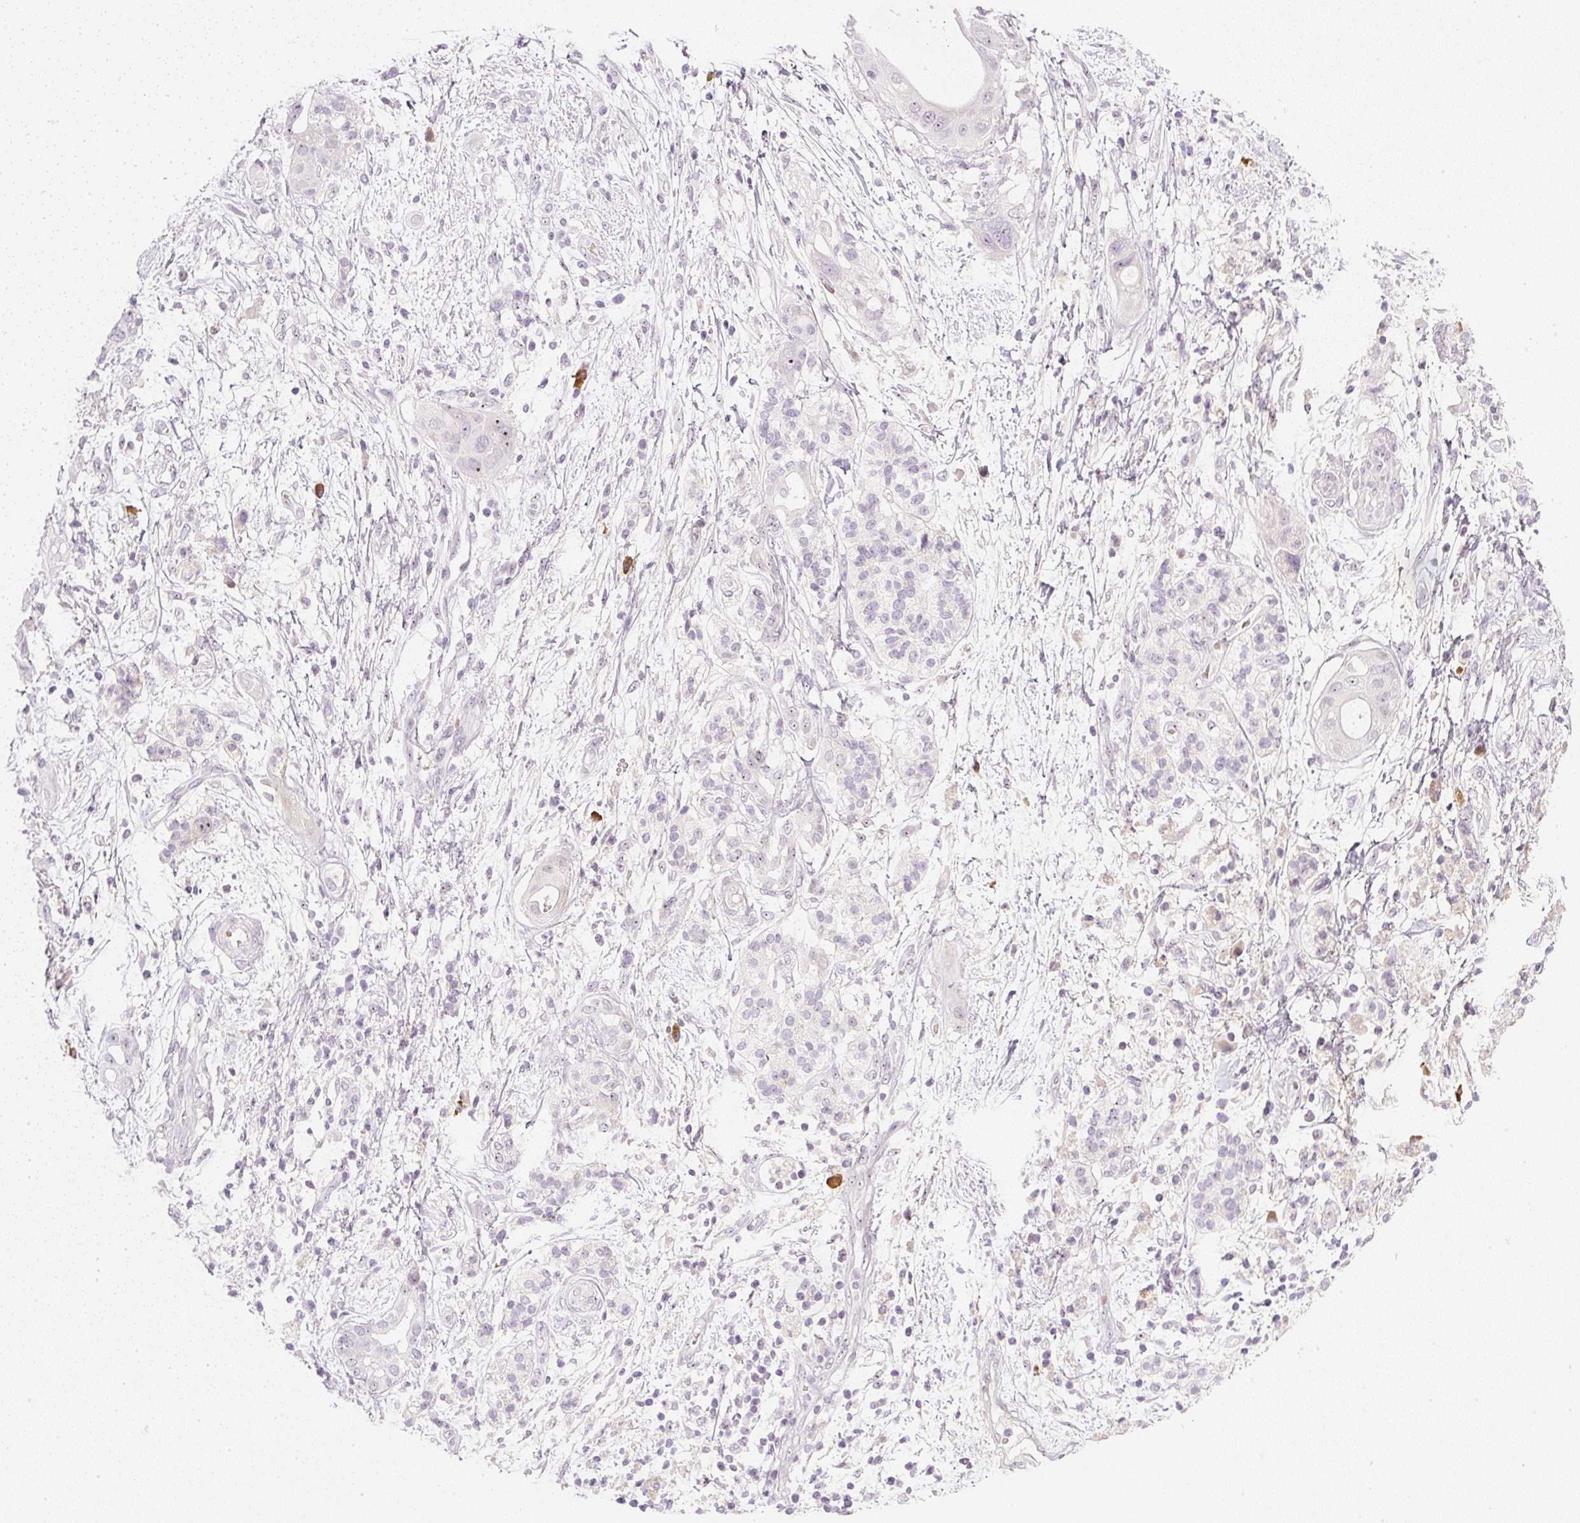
{"staining": {"intensity": "weak", "quantity": "<25%", "location": "nuclear"}, "tissue": "pancreatic cancer", "cell_type": "Tumor cells", "image_type": "cancer", "snomed": [{"axis": "morphology", "description": "Adenocarcinoma, NOS"}, {"axis": "topography", "description": "Pancreas"}], "caption": "An image of pancreatic adenocarcinoma stained for a protein displays no brown staining in tumor cells. Brightfield microscopy of IHC stained with DAB (3,3'-diaminobenzidine) (brown) and hematoxylin (blue), captured at high magnification.", "gene": "AAR2", "patient": {"sex": "male", "age": 68}}